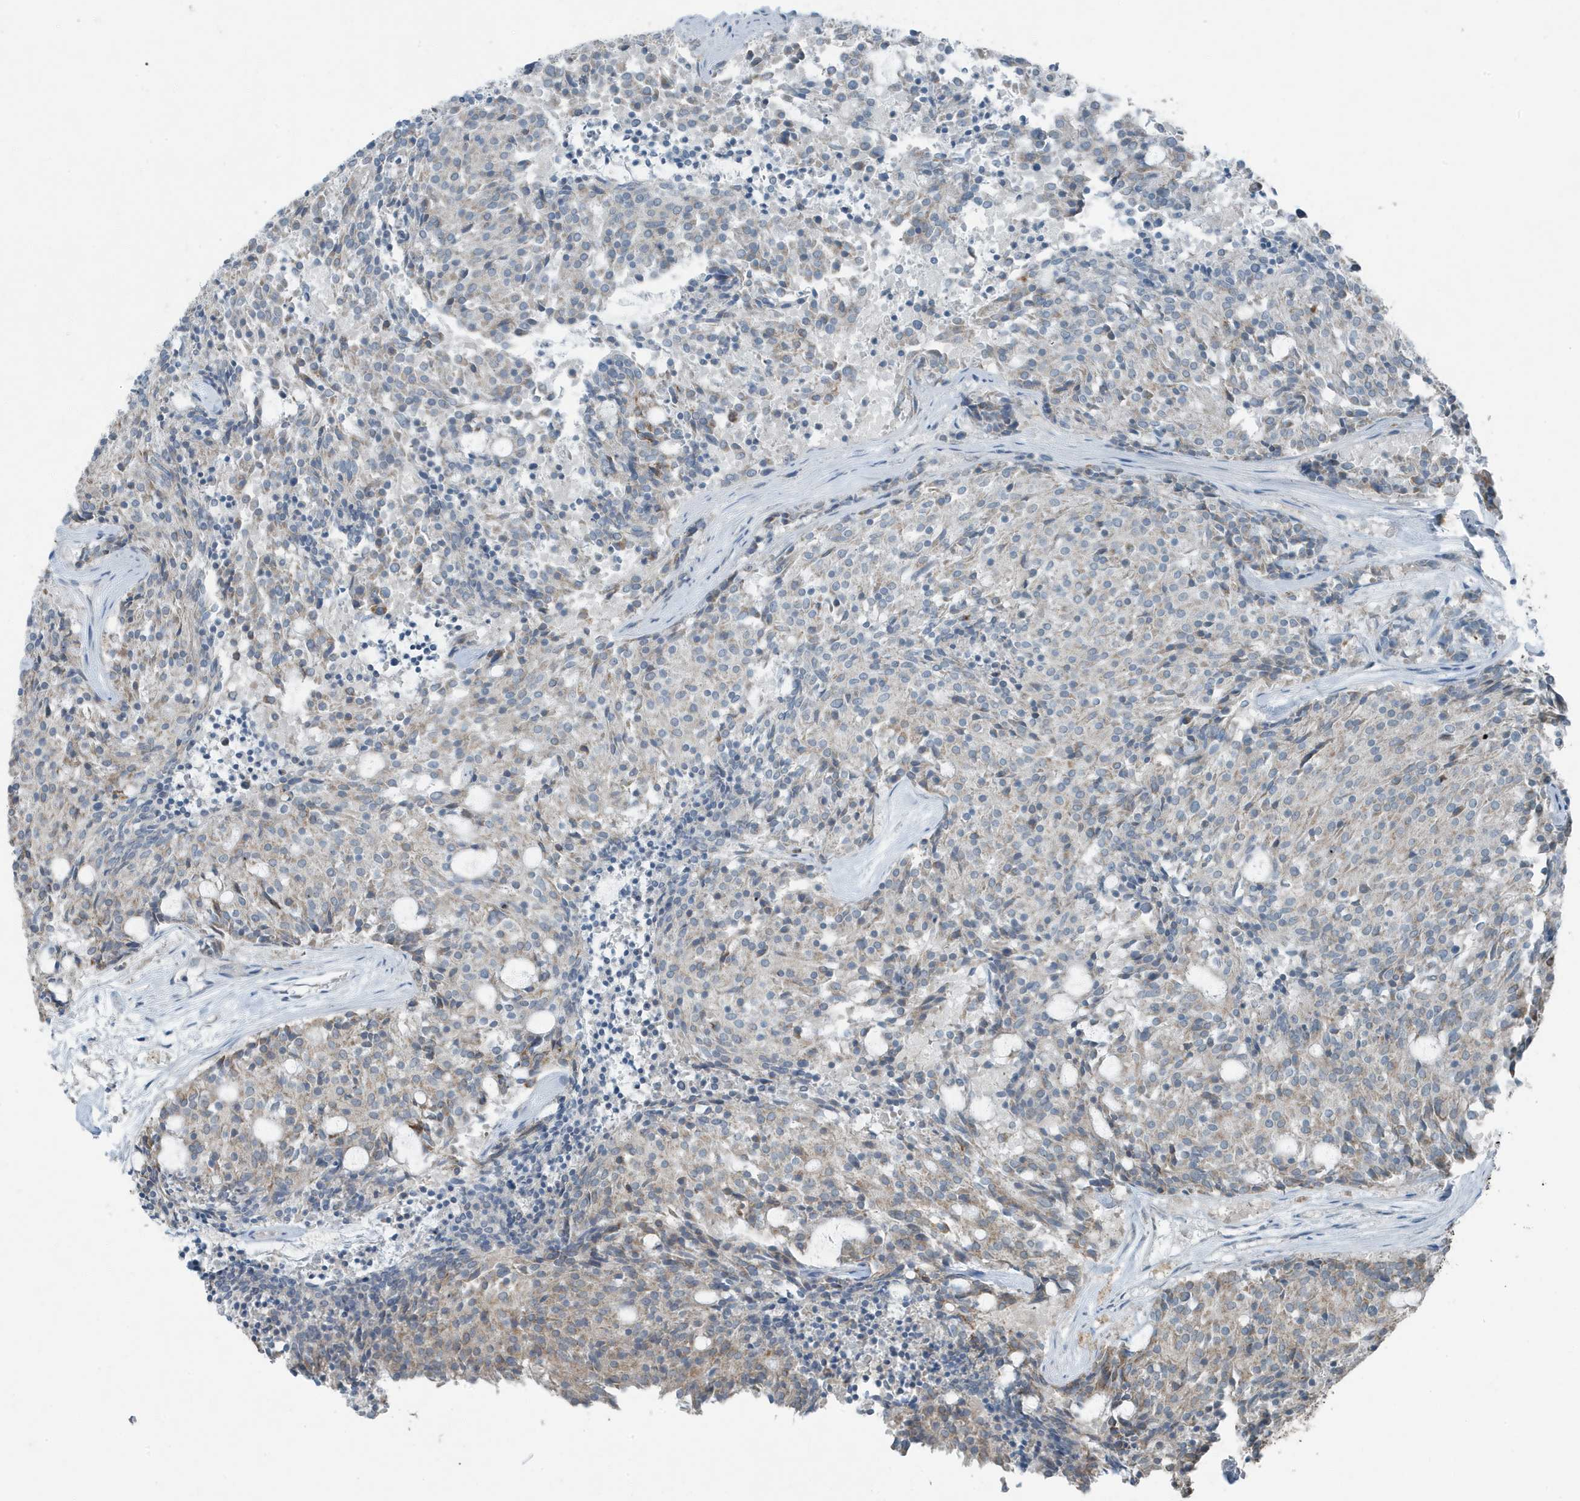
{"staining": {"intensity": "negative", "quantity": "none", "location": "none"}, "tissue": "carcinoid", "cell_type": "Tumor cells", "image_type": "cancer", "snomed": [{"axis": "morphology", "description": "Carcinoid, malignant, NOS"}, {"axis": "topography", "description": "Pancreas"}], "caption": "Tumor cells are negative for brown protein staining in carcinoid (malignant).", "gene": "MT-CYB", "patient": {"sex": "female", "age": 54}}